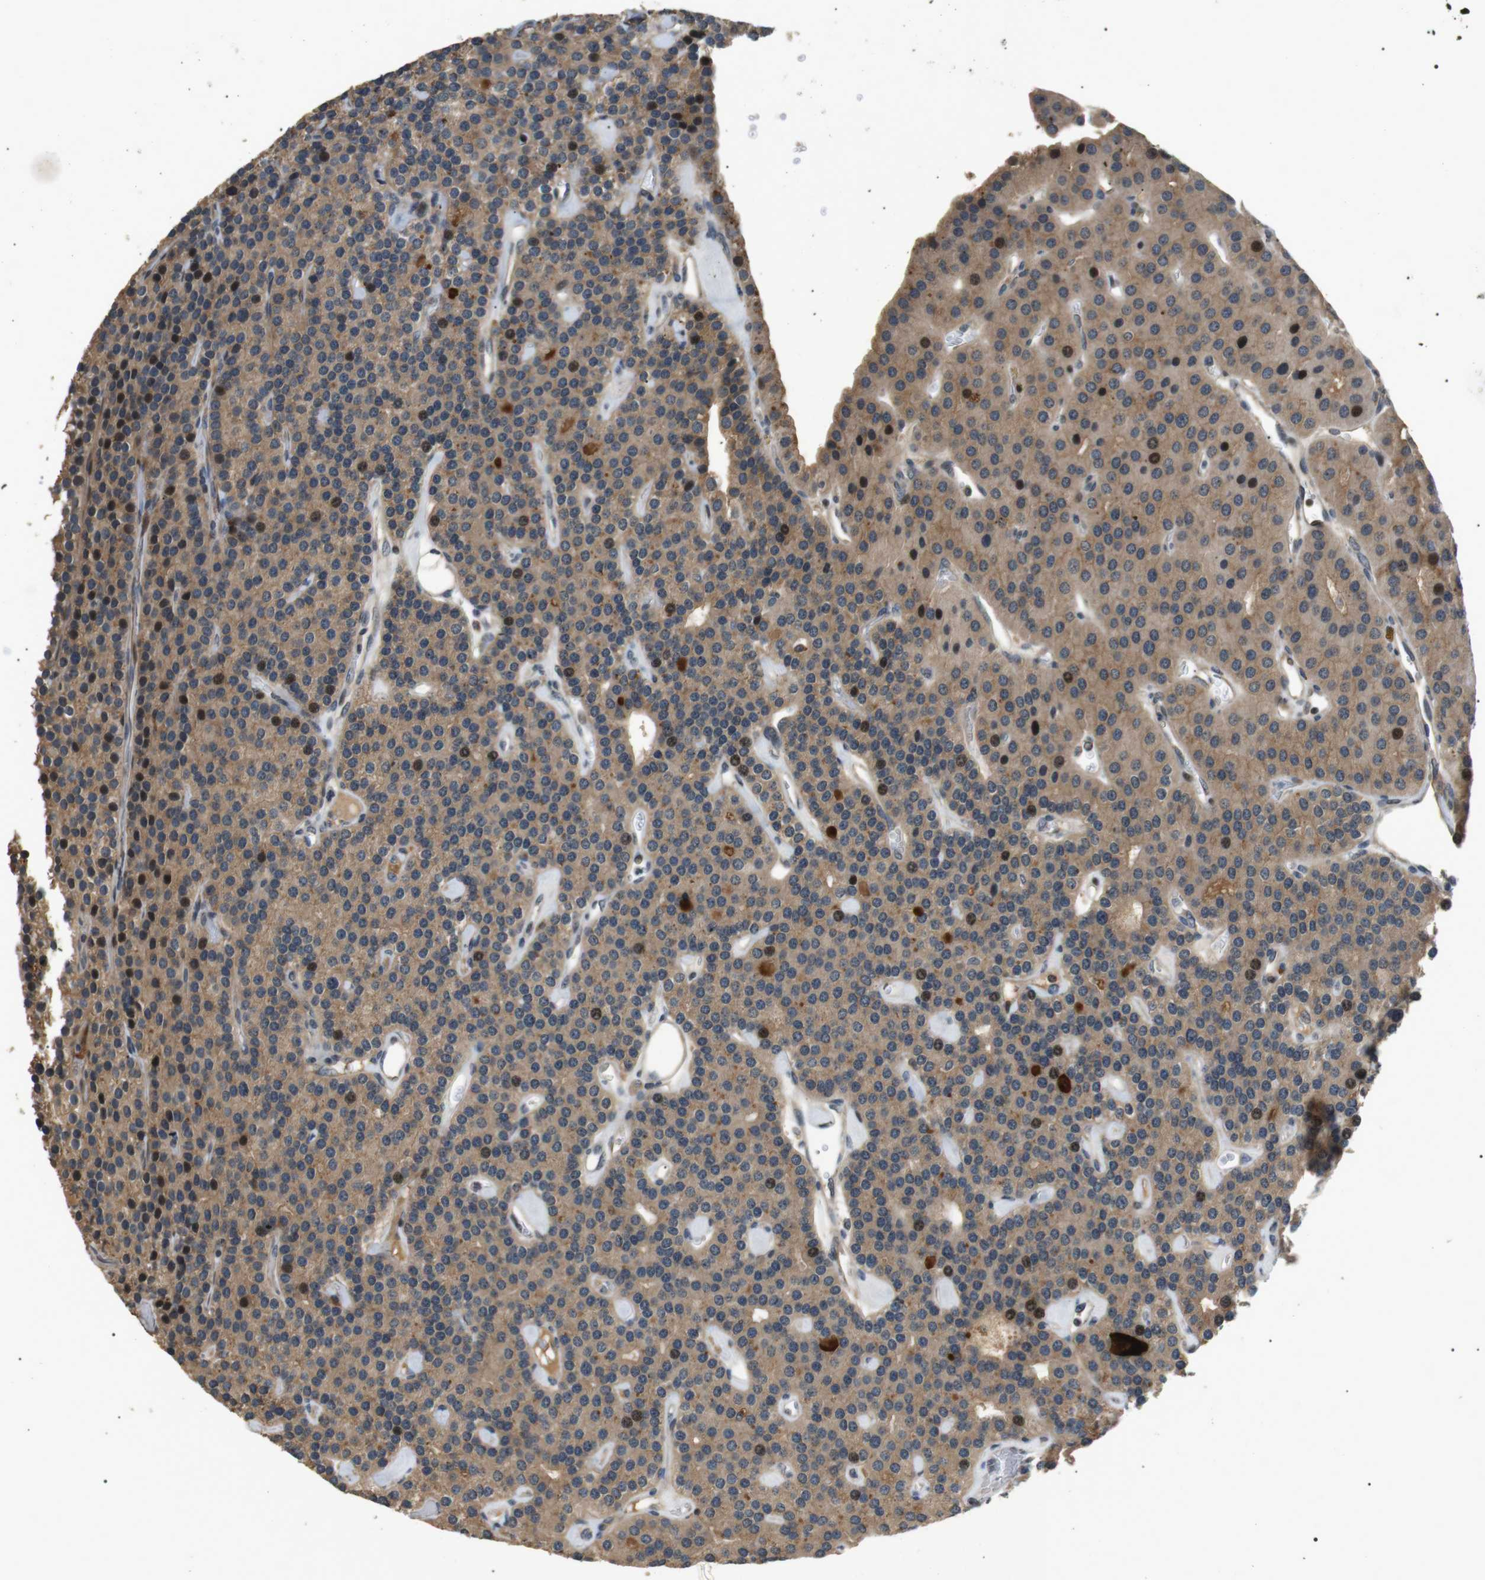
{"staining": {"intensity": "moderate", "quantity": ">75%", "location": "cytoplasmic/membranous,nuclear"}, "tissue": "parathyroid gland", "cell_type": "Glandular cells", "image_type": "normal", "snomed": [{"axis": "morphology", "description": "Normal tissue, NOS"}, {"axis": "morphology", "description": "Adenoma, NOS"}, {"axis": "topography", "description": "Parathyroid gland"}], "caption": "Protein positivity by immunohistochemistry (IHC) exhibits moderate cytoplasmic/membranous,nuclear expression in approximately >75% of glandular cells in normal parathyroid gland.", "gene": "HSPA13", "patient": {"sex": "female", "age": 86}}